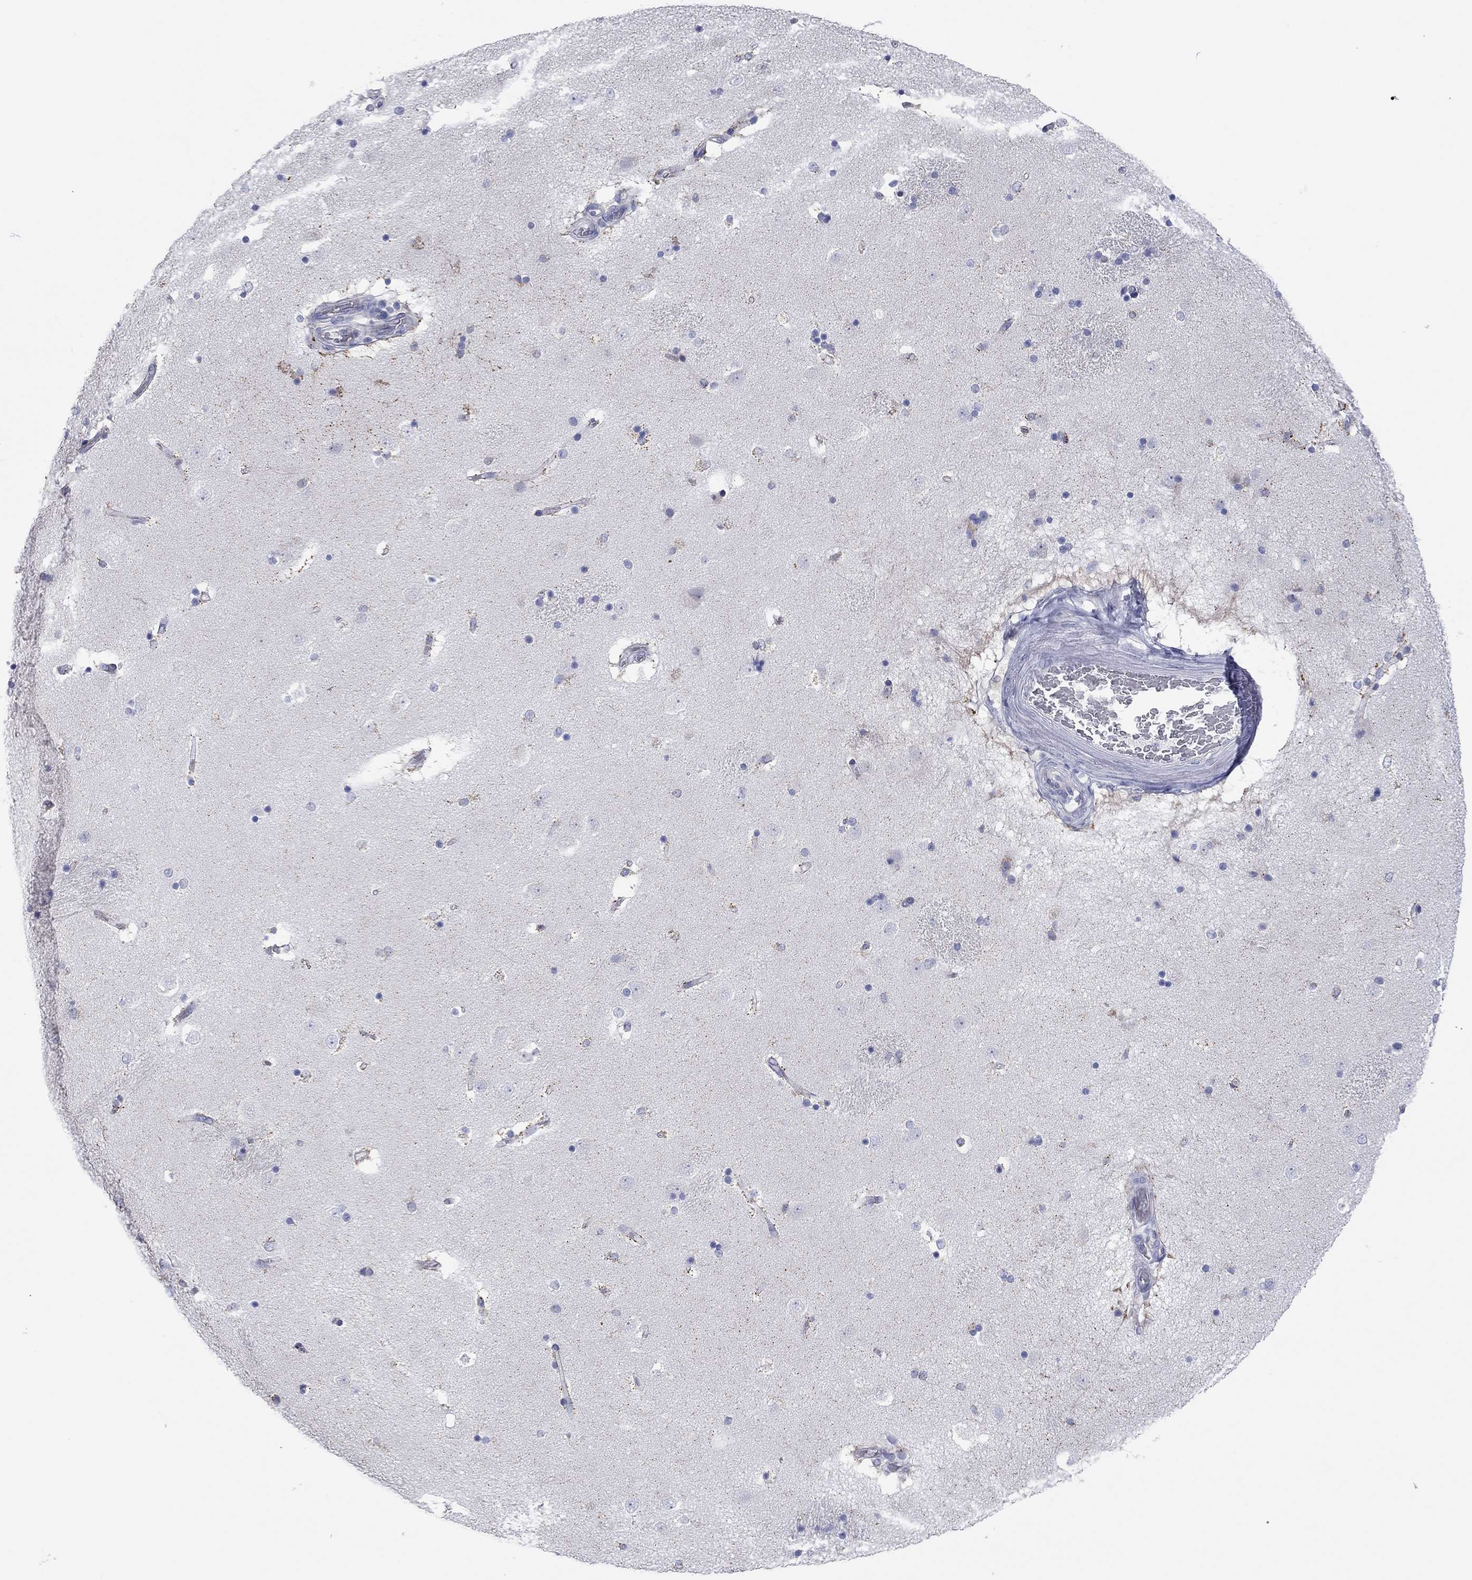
{"staining": {"intensity": "weak", "quantity": "<25%", "location": "cytoplasmic/membranous"}, "tissue": "caudate", "cell_type": "Glial cells", "image_type": "normal", "snomed": [{"axis": "morphology", "description": "Normal tissue, NOS"}, {"axis": "topography", "description": "Lateral ventricle wall"}], "caption": "The histopathology image exhibits no significant staining in glial cells of caudate.", "gene": "ENSG00000269035", "patient": {"sex": "male", "age": 51}}